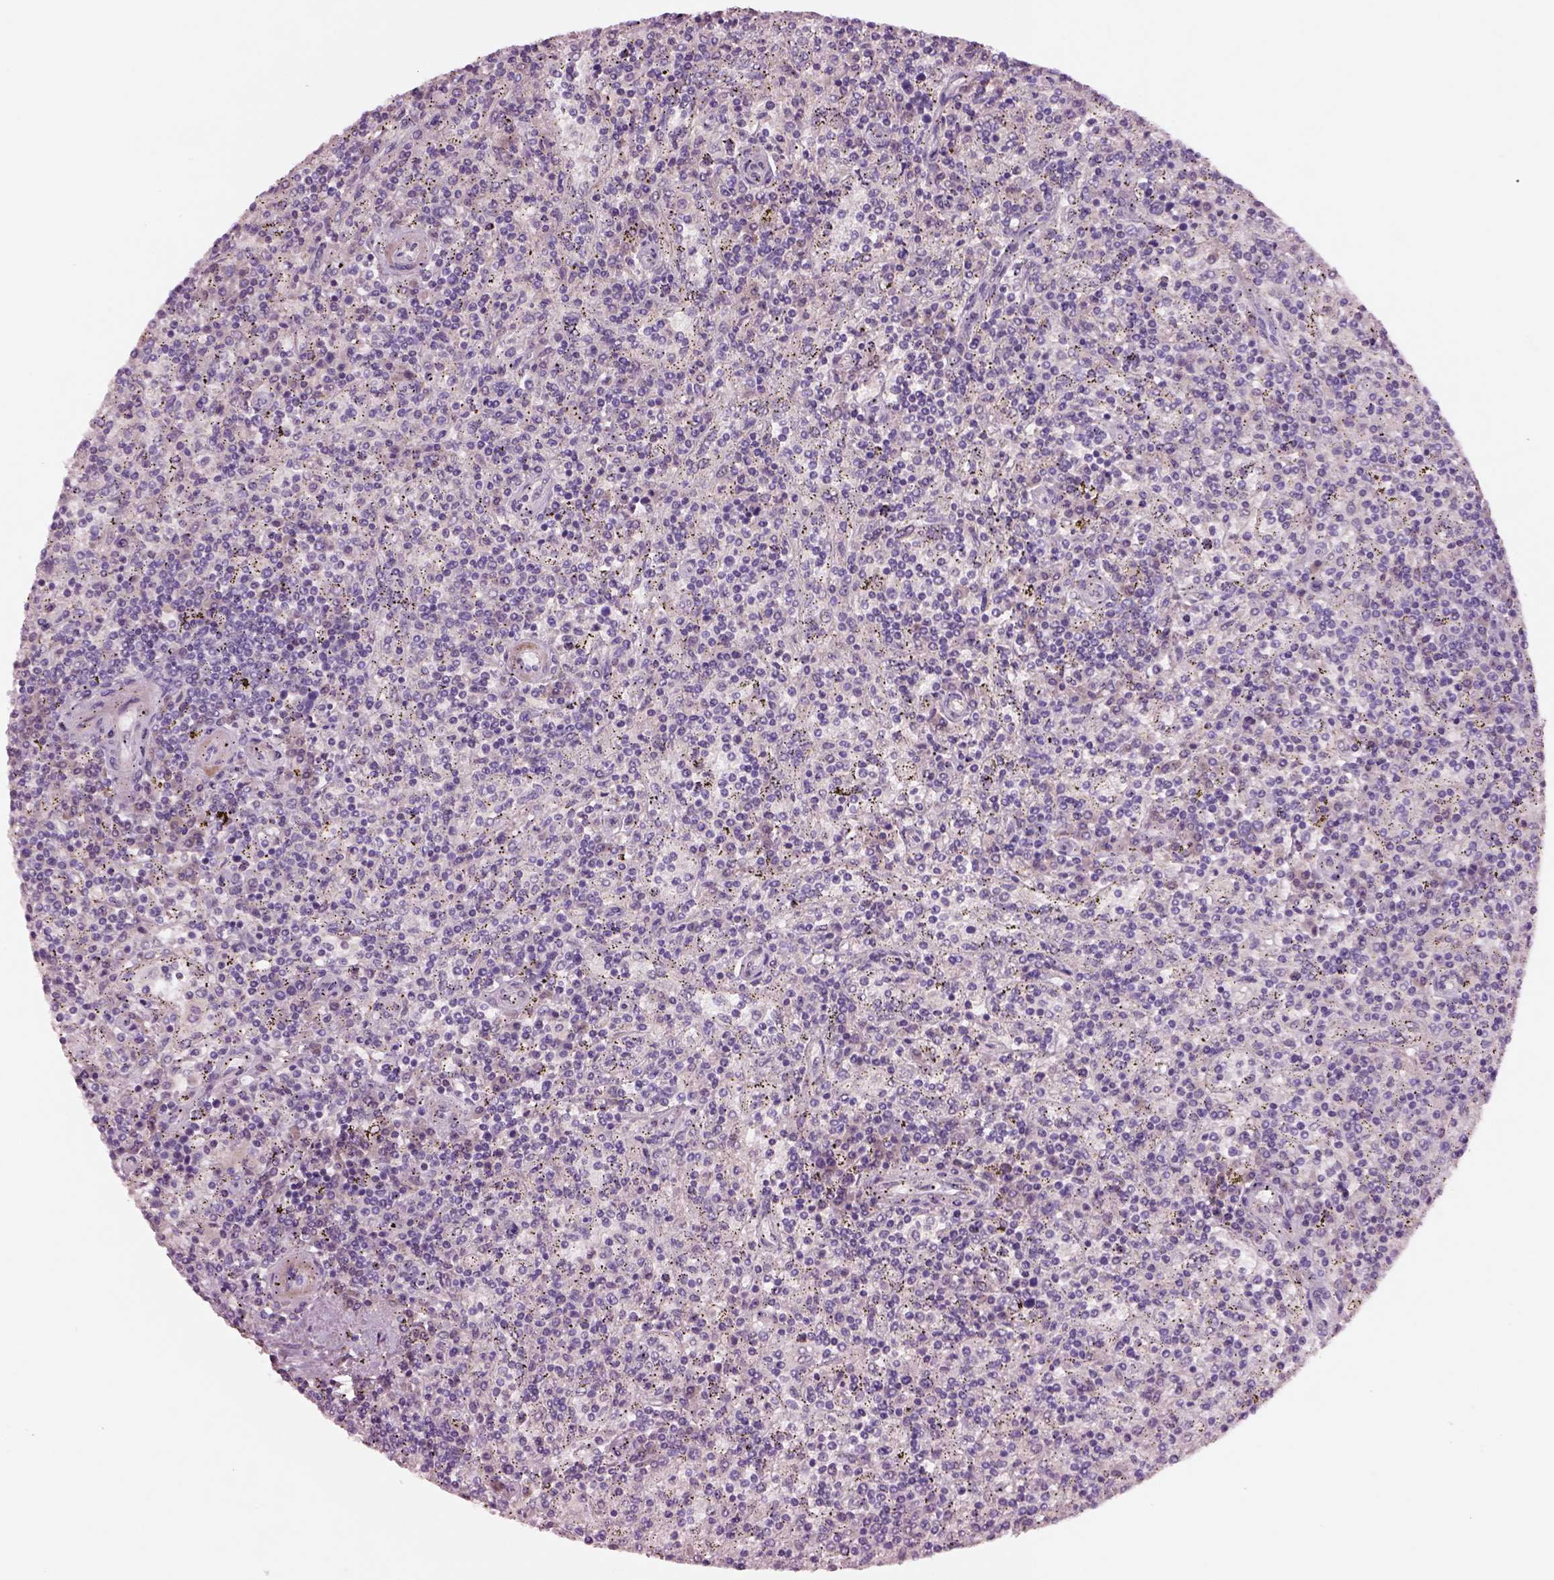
{"staining": {"intensity": "negative", "quantity": "none", "location": "none"}, "tissue": "lymphoma", "cell_type": "Tumor cells", "image_type": "cancer", "snomed": [{"axis": "morphology", "description": "Malignant lymphoma, non-Hodgkin's type, Low grade"}, {"axis": "topography", "description": "Spleen"}], "caption": "High power microscopy micrograph of an immunohistochemistry histopathology image of malignant lymphoma, non-Hodgkin's type (low-grade), revealing no significant positivity in tumor cells.", "gene": "PLPP7", "patient": {"sex": "male", "age": 62}}